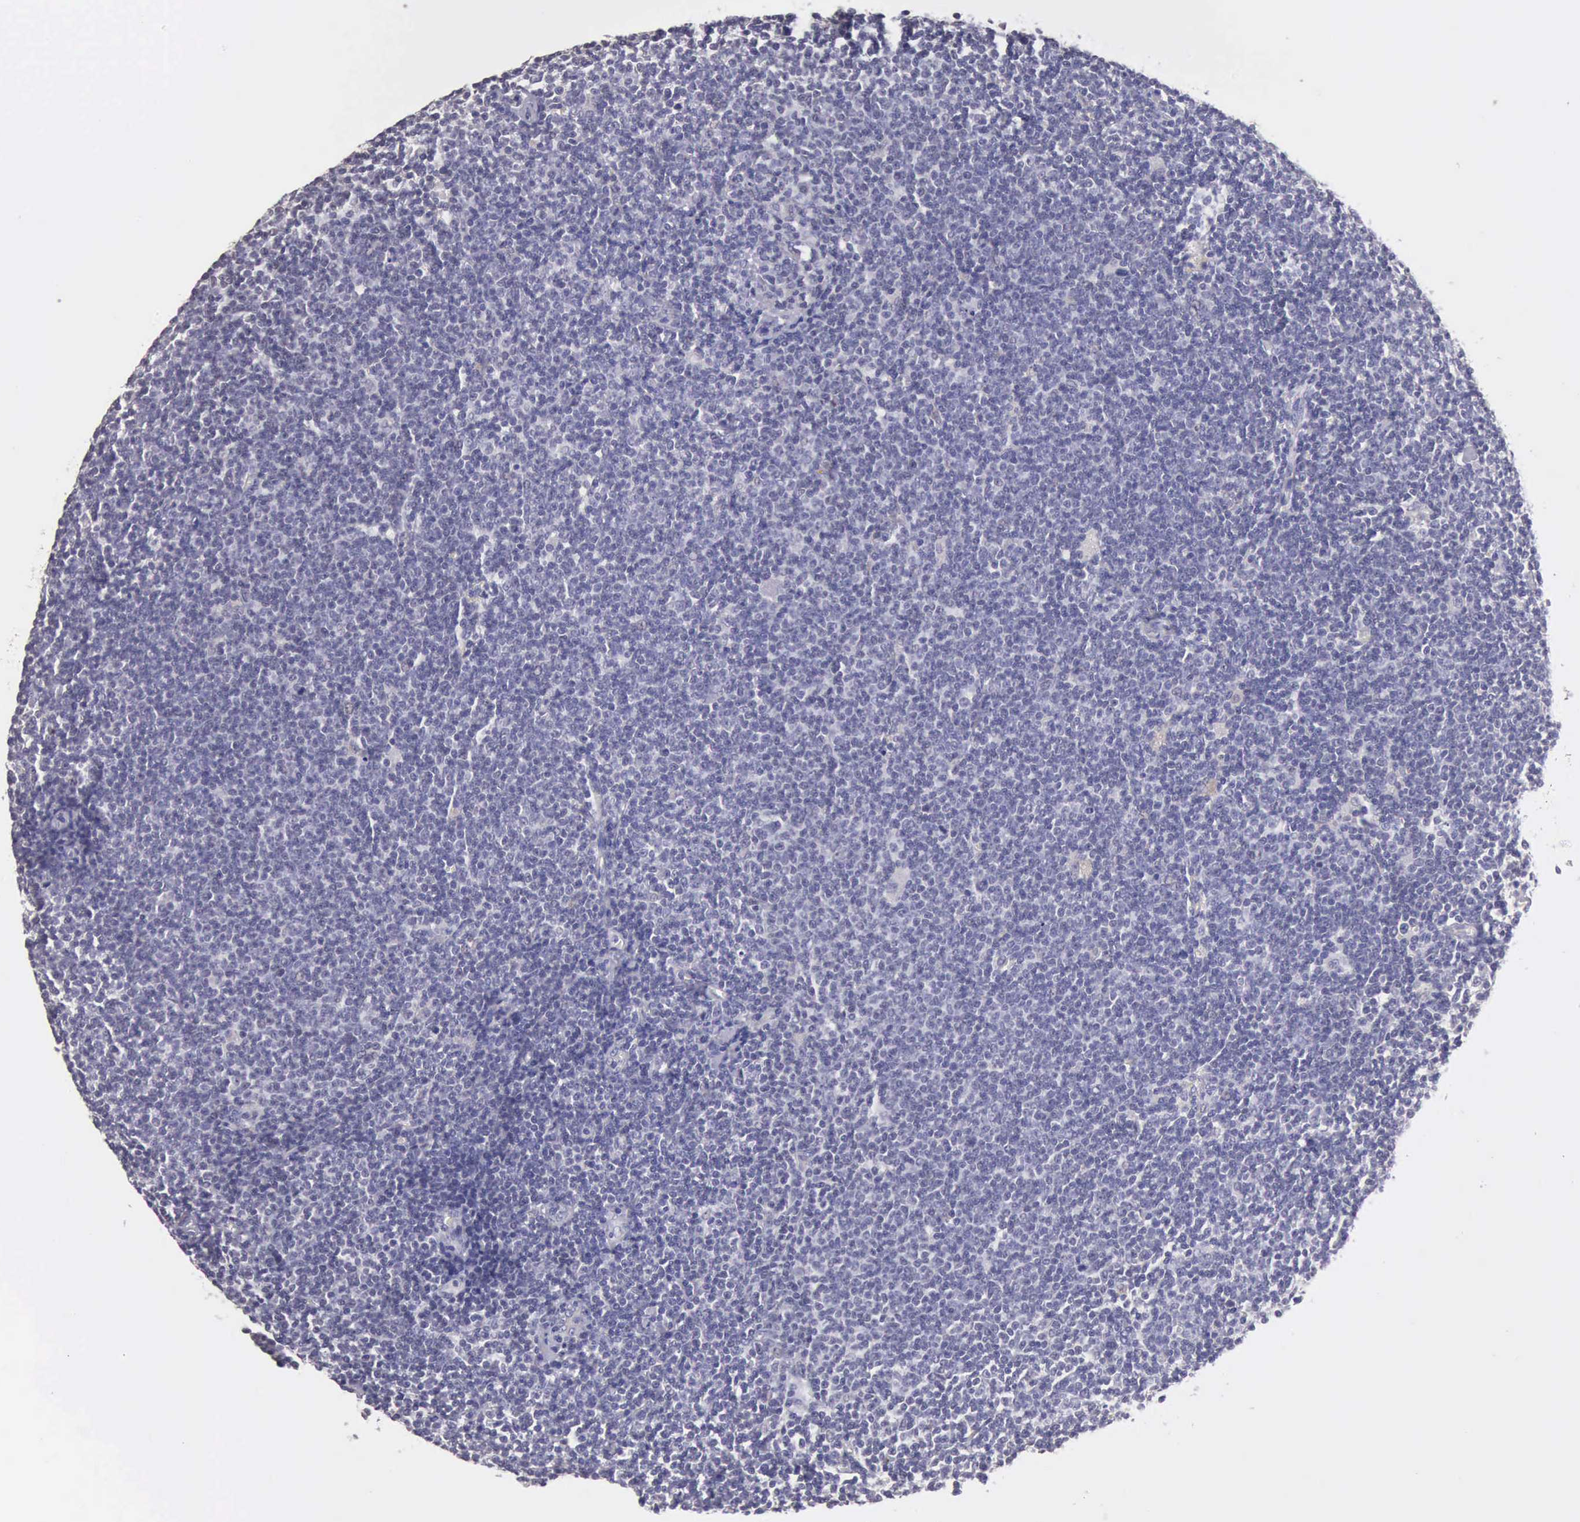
{"staining": {"intensity": "negative", "quantity": "none", "location": "none"}, "tissue": "lymphoma", "cell_type": "Tumor cells", "image_type": "cancer", "snomed": [{"axis": "morphology", "description": "Malignant lymphoma, non-Hodgkin's type, Low grade"}, {"axis": "topography", "description": "Lymph node"}], "caption": "IHC of malignant lymphoma, non-Hodgkin's type (low-grade) exhibits no positivity in tumor cells. (Stains: DAB (3,3'-diaminobenzidine) IHC with hematoxylin counter stain, Microscopy: brightfield microscopy at high magnification).", "gene": "KCND1", "patient": {"sex": "male", "age": 65}}